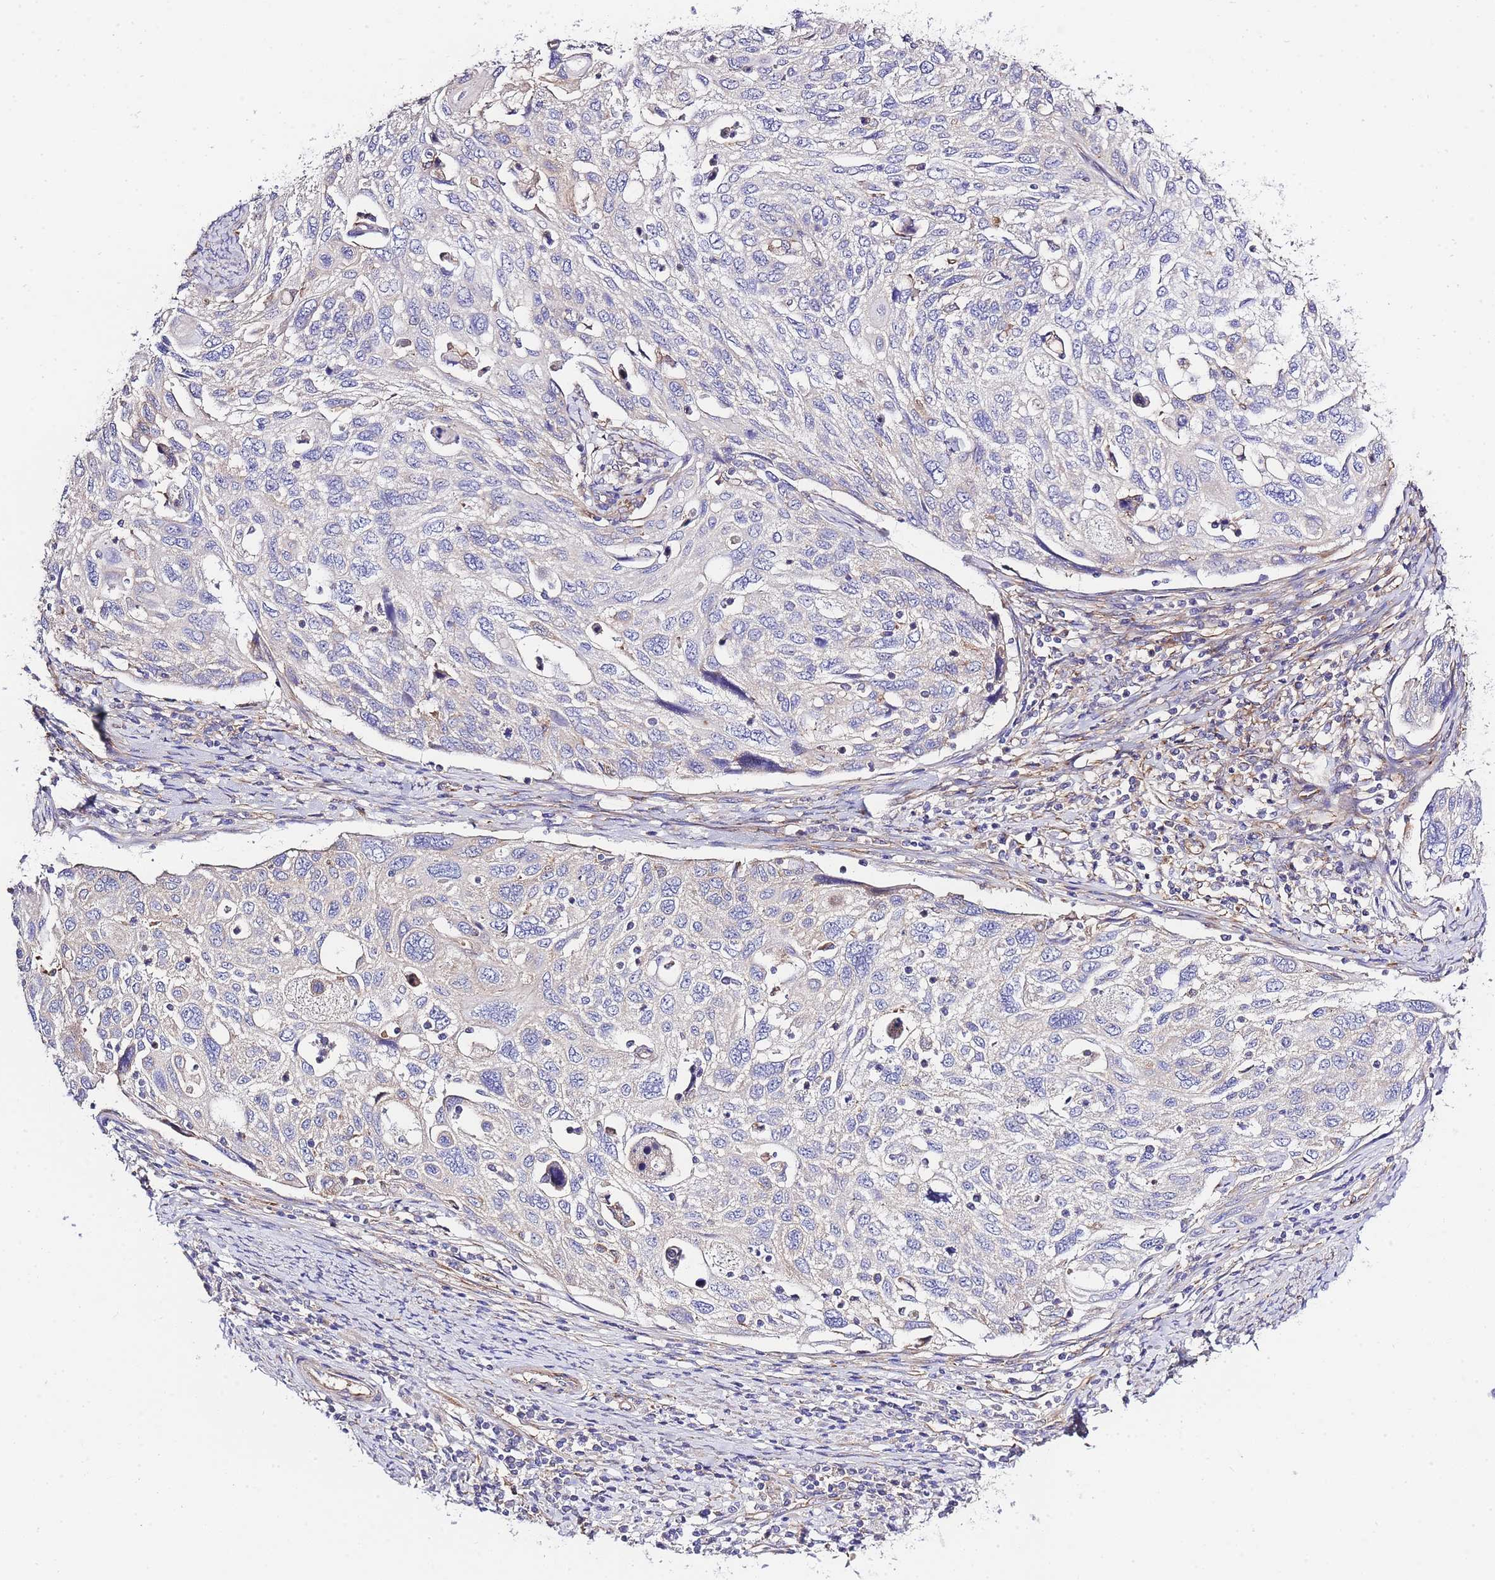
{"staining": {"intensity": "weak", "quantity": "<25%", "location": "cytoplasmic/membranous"}, "tissue": "cervical cancer", "cell_type": "Tumor cells", "image_type": "cancer", "snomed": [{"axis": "morphology", "description": "Squamous cell carcinoma, NOS"}, {"axis": "topography", "description": "Cervix"}], "caption": "The micrograph displays no significant positivity in tumor cells of squamous cell carcinoma (cervical).", "gene": "INSYN2B", "patient": {"sex": "female", "age": 70}}